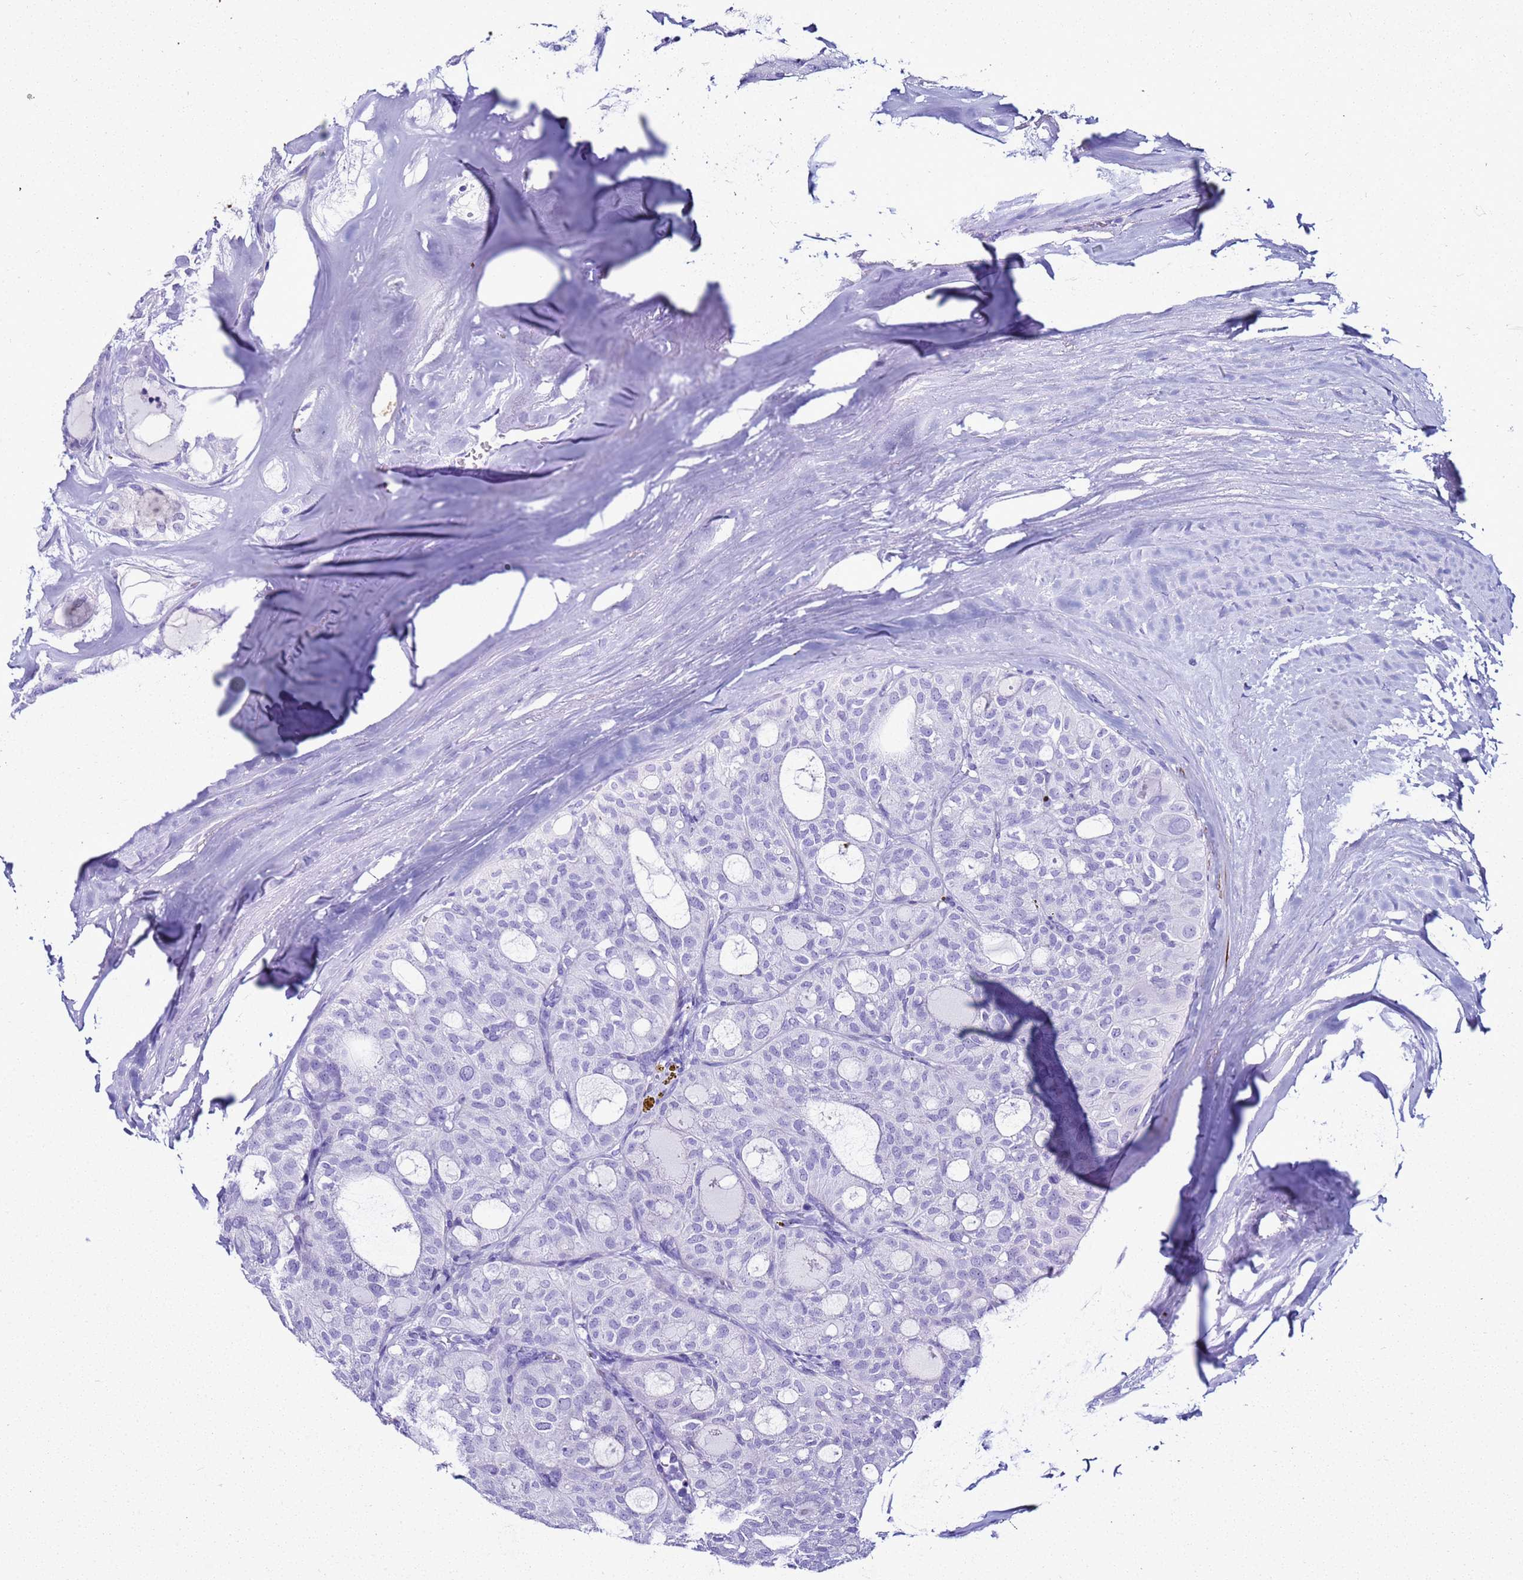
{"staining": {"intensity": "negative", "quantity": "none", "location": "none"}, "tissue": "thyroid cancer", "cell_type": "Tumor cells", "image_type": "cancer", "snomed": [{"axis": "morphology", "description": "Follicular adenoma carcinoma, NOS"}, {"axis": "topography", "description": "Thyroid gland"}], "caption": "Tumor cells are negative for protein expression in human thyroid cancer. The staining is performed using DAB brown chromogen with nuclei counter-stained in using hematoxylin.", "gene": "LCMT1", "patient": {"sex": "male", "age": 75}}